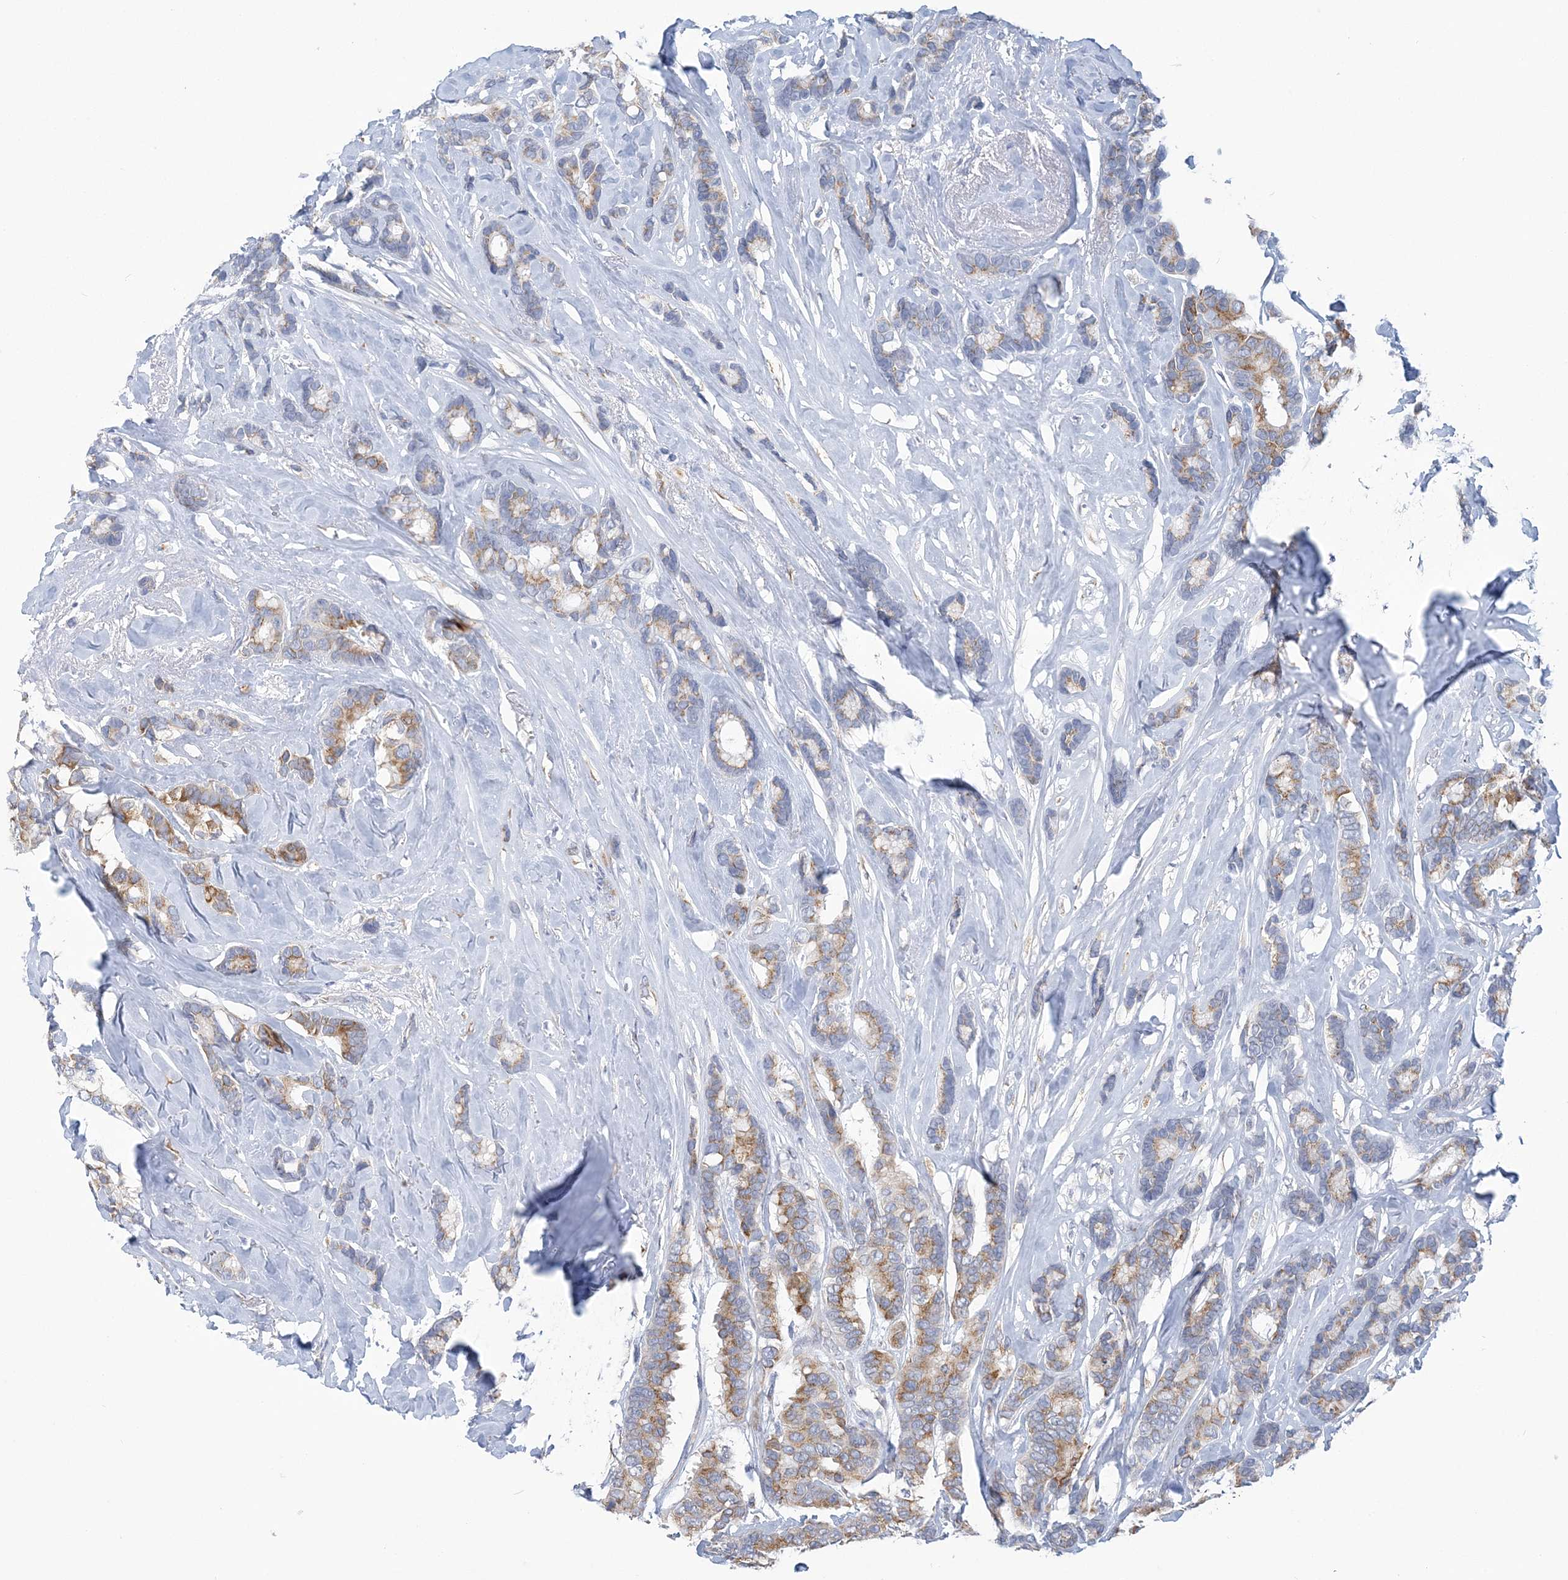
{"staining": {"intensity": "moderate", "quantity": ">75%", "location": "cytoplasmic/membranous"}, "tissue": "breast cancer", "cell_type": "Tumor cells", "image_type": "cancer", "snomed": [{"axis": "morphology", "description": "Duct carcinoma"}, {"axis": "topography", "description": "Breast"}], "caption": "Breast intraductal carcinoma stained with a brown dye demonstrates moderate cytoplasmic/membranous positive expression in approximately >75% of tumor cells.", "gene": "PLEKHG4B", "patient": {"sex": "female", "age": 87}}